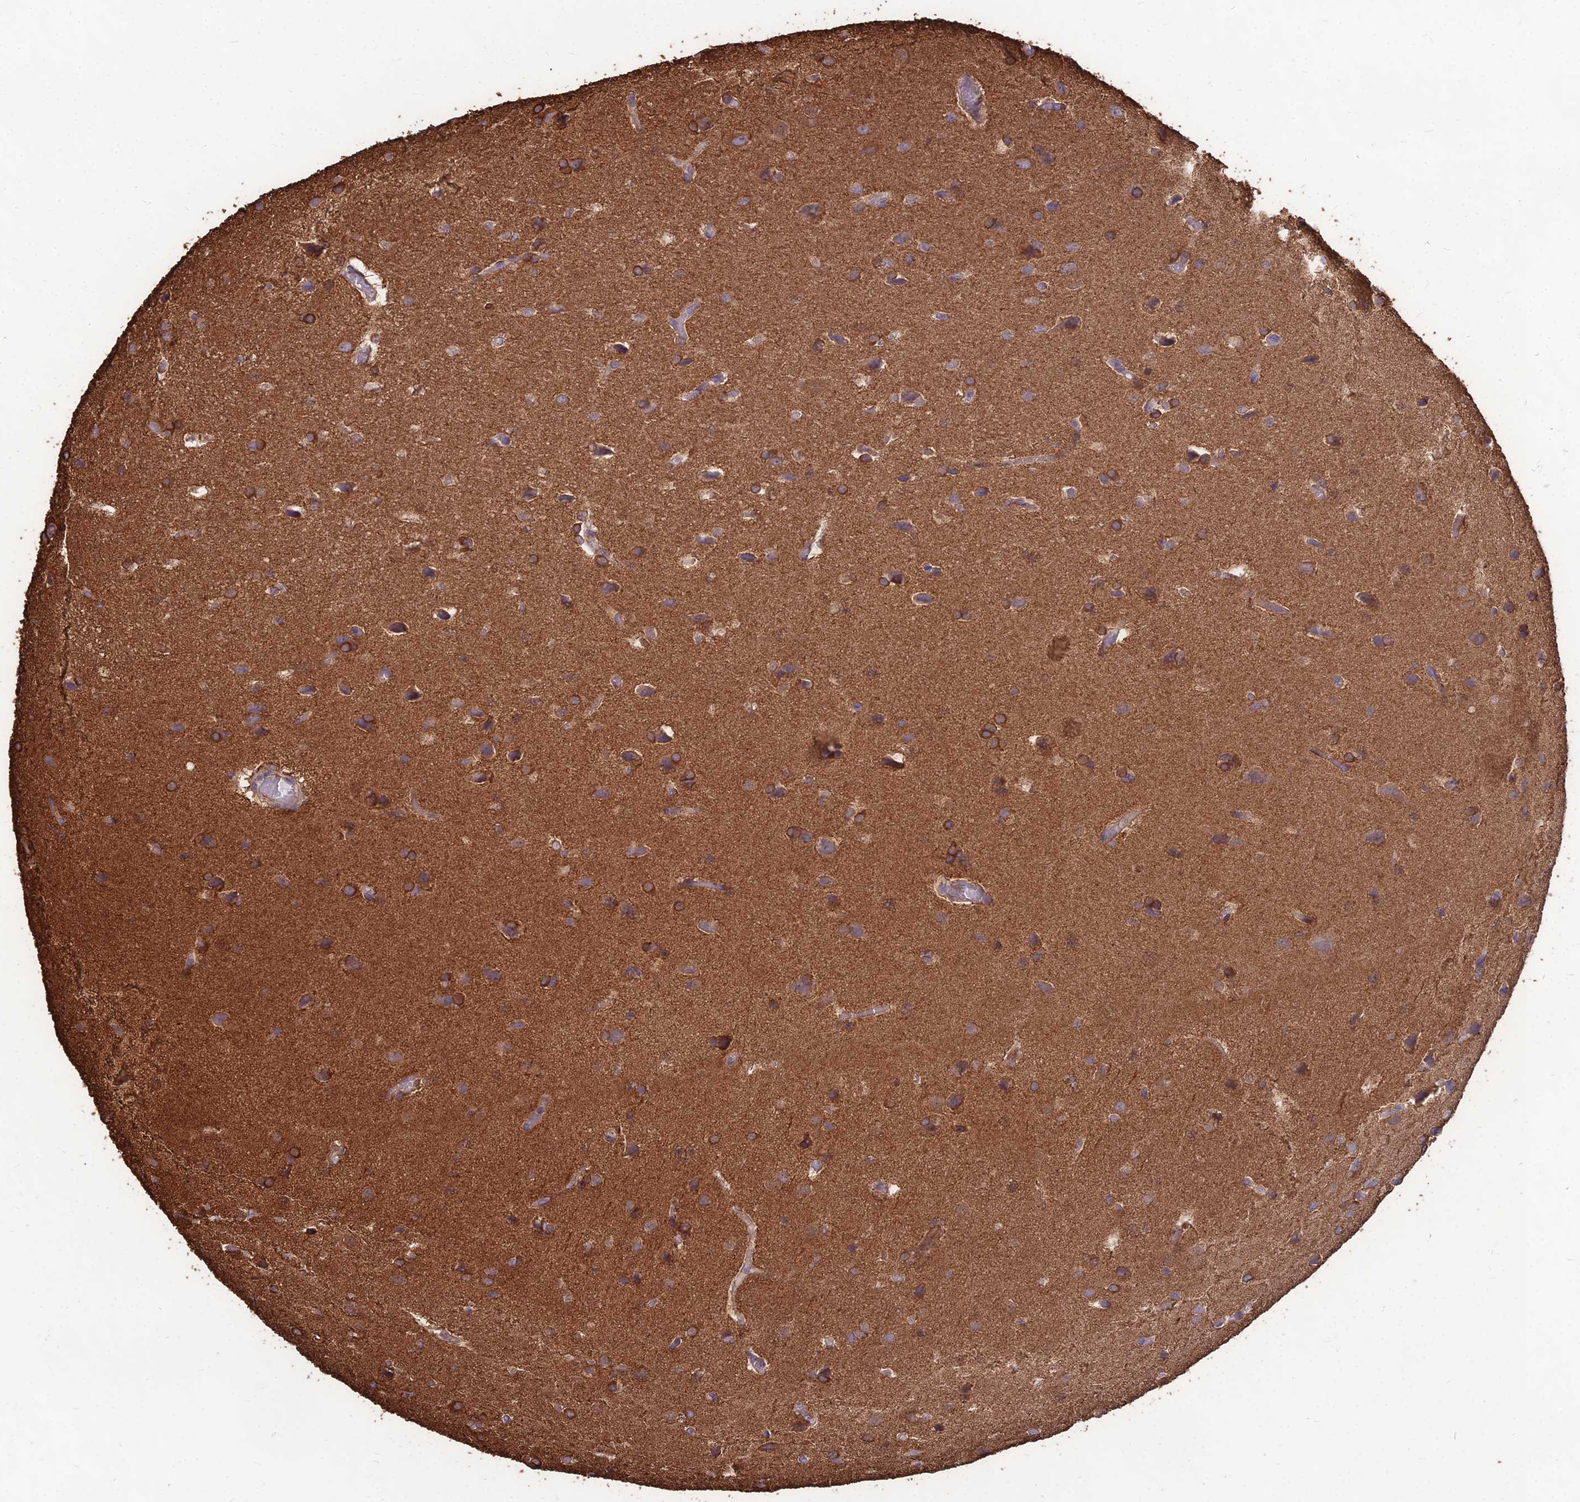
{"staining": {"intensity": "moderate", "quantity": ">75%", "location": "cytoplasmic/membranous"}, "tissue": "glioma", "cell_type": "Tumor cells", "image_type": "cancer", "snomed": [{"axis": "morphology", "description": "Glioma, malignant, High grade"}, {"axis": "topography", "description": "Brain"}], "caption": "Immunohistochemistry (IHC) image of high-grade glioma (malignant) stained for a protein (brown), which demonstrates medium levels of moderate cytoplasmic/membranous expression in approximately >75% of tumor cells.", "gene": "LSM6", "patient": {"sex": "female", "age": 50}}